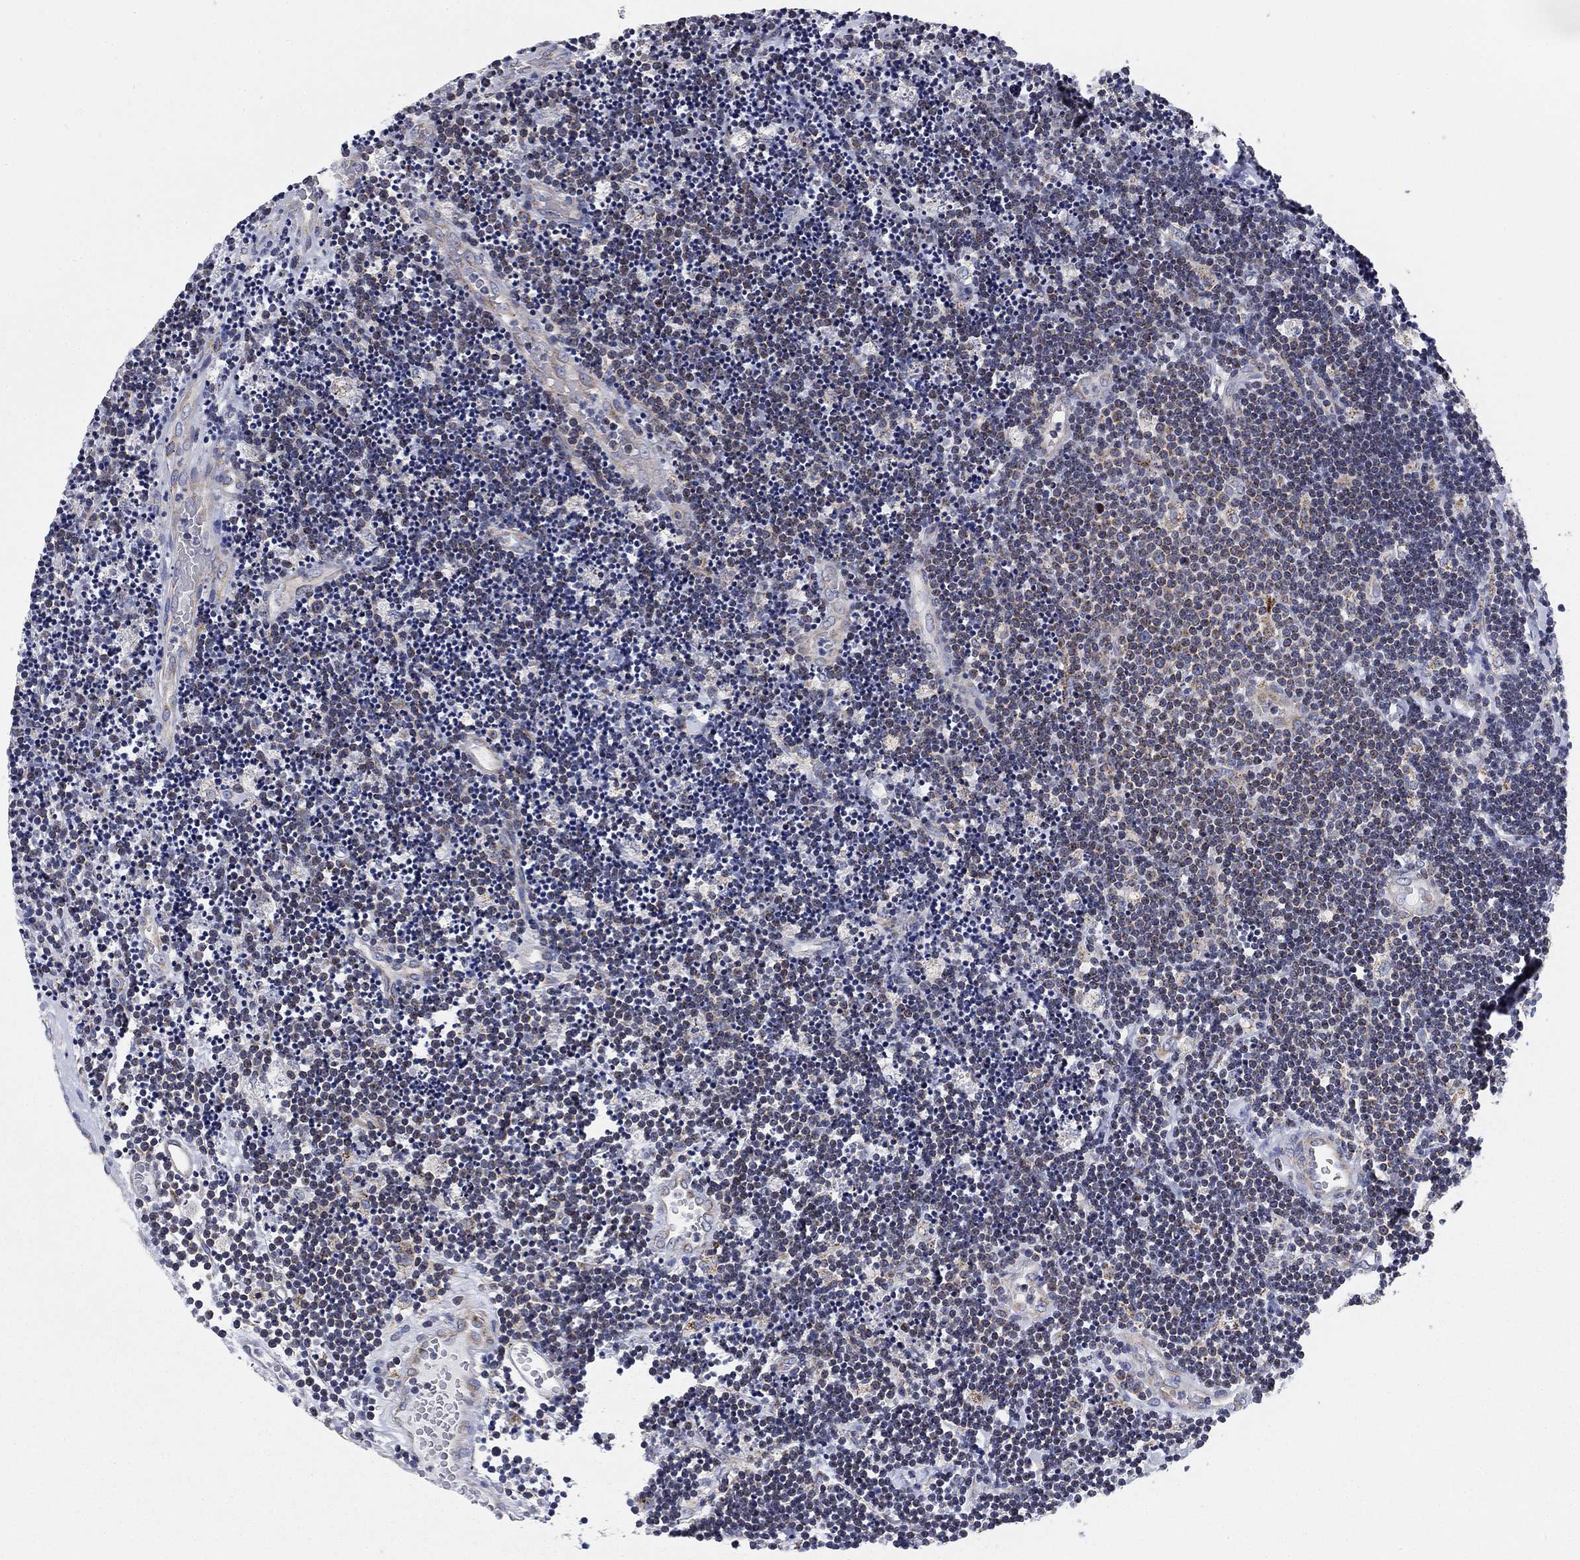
{"staining": {"intensity": "weak", "quantity": "<25%", "location": "cytoplasmic/membranous"}, "tissue": "lymphoma", "cell_type": "Tumor cells", "image_type": "cancer", "snomed": [{"axis": "morphology", "description": "Malignant lymphoma, non-Hodgkin's type, Low grade"}, {"axis": "topography", "description": "Brain"}], "caption": "IHC micrograph of lymphoma stained for a protein (brown), which reveals no positivity in tumor cells. (Brightfield microscopy of DAB (3,3'-diaminobenzidine) immunohistochemistry at high magnification).", "gene": "NACAD", "patient": {"sex": "female", "age": 66}}